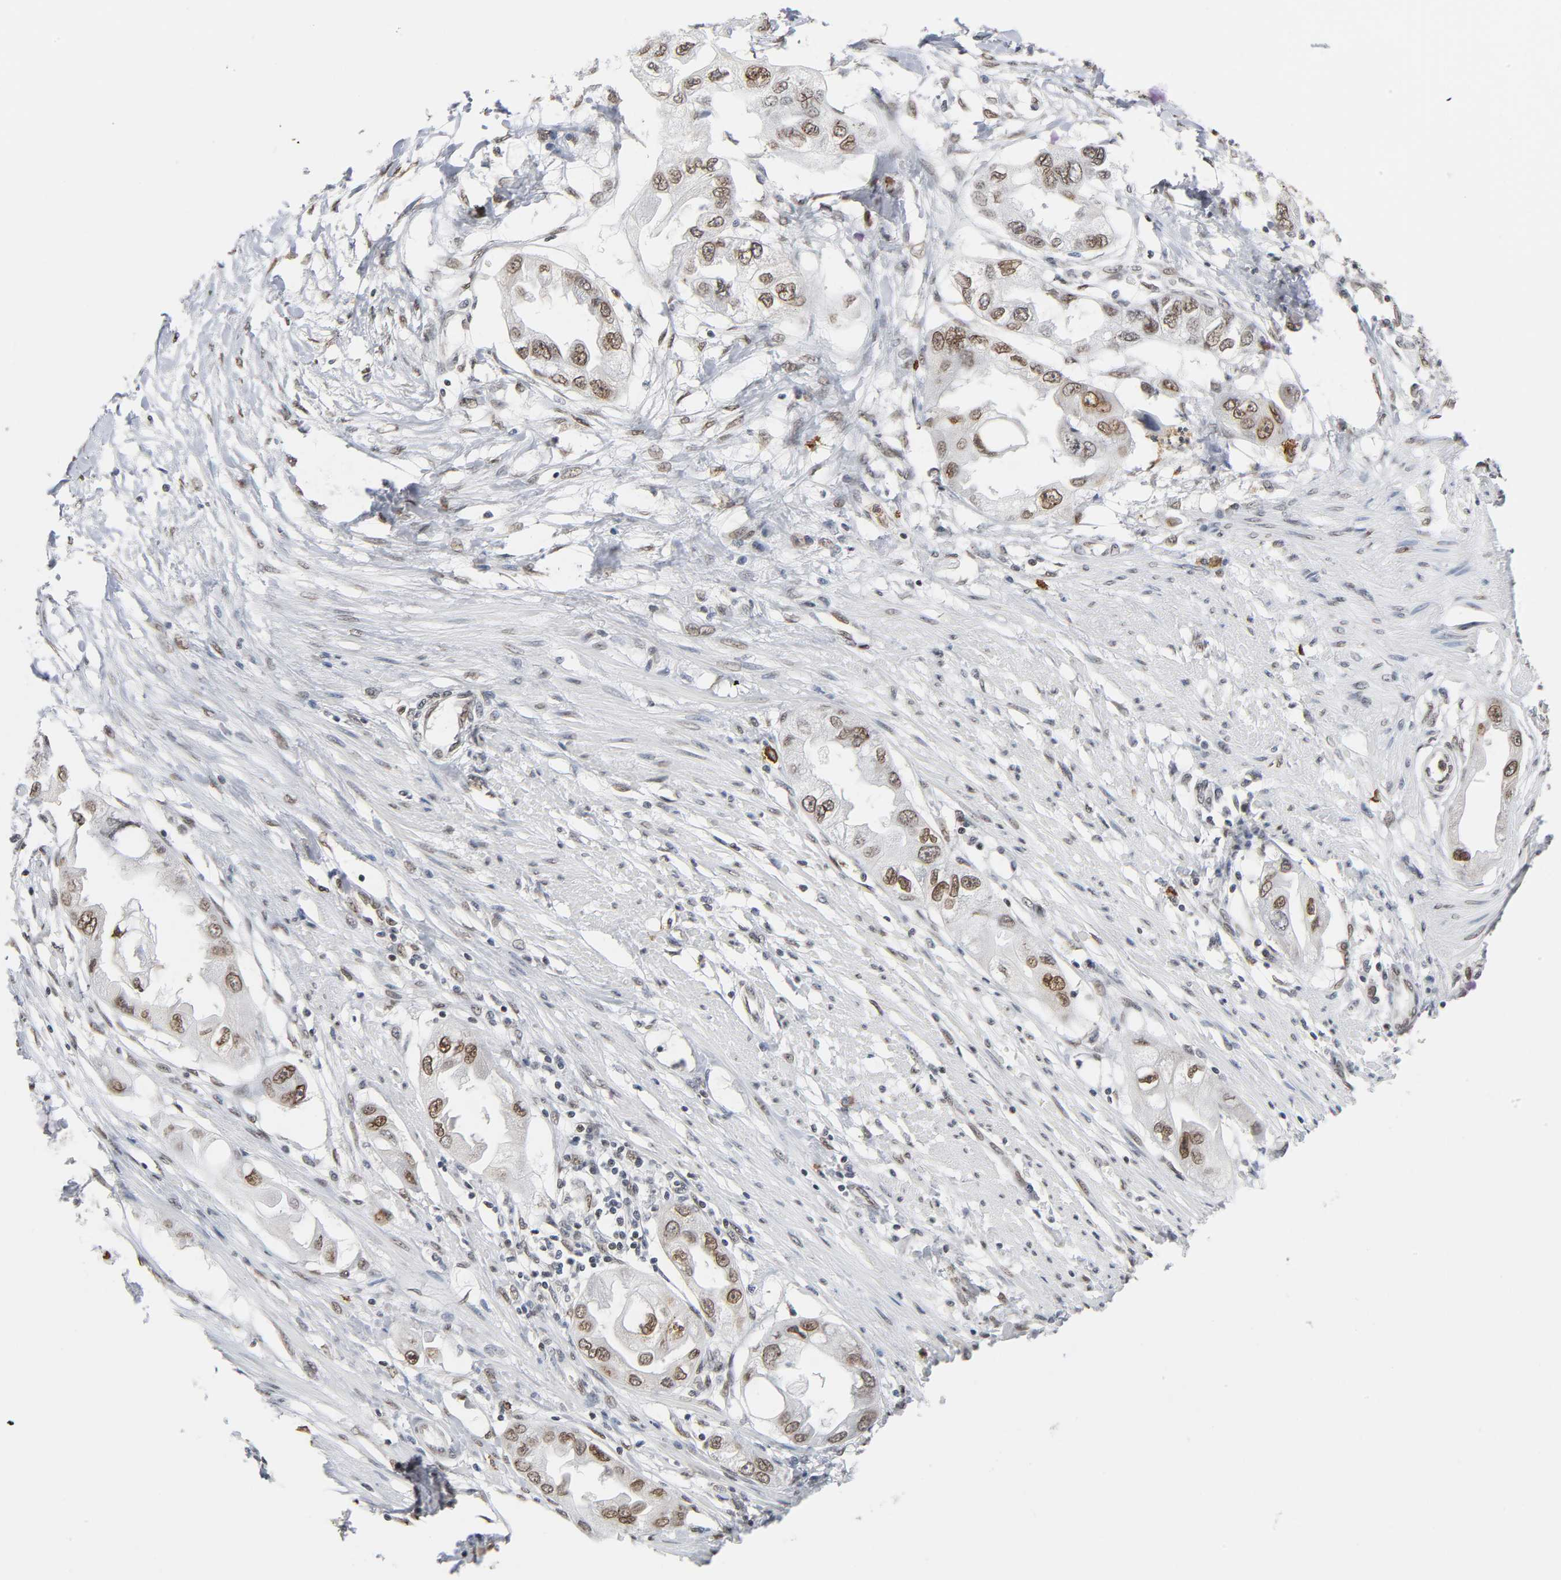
{"staining": {"intensity": "moderate", "quantity": ">75%", "location": "nuclear"}, "tissue": "endometrial cancer", "cell_type": "Tumor cells", "image_type": "cancer", "snomed": [{"axis": "morphology", "description": "Adenocarcinoma, NOS"}, {"axis": "topography", "description": "Endometrium"}], "caption": "A brown stain labels moderate nuclear positivity of a protein in endometrial cancer tumor cells. Nuclei are stained in blue.", "gene": "SUMO1", "patient": {"sex": "female", "age": 67}}